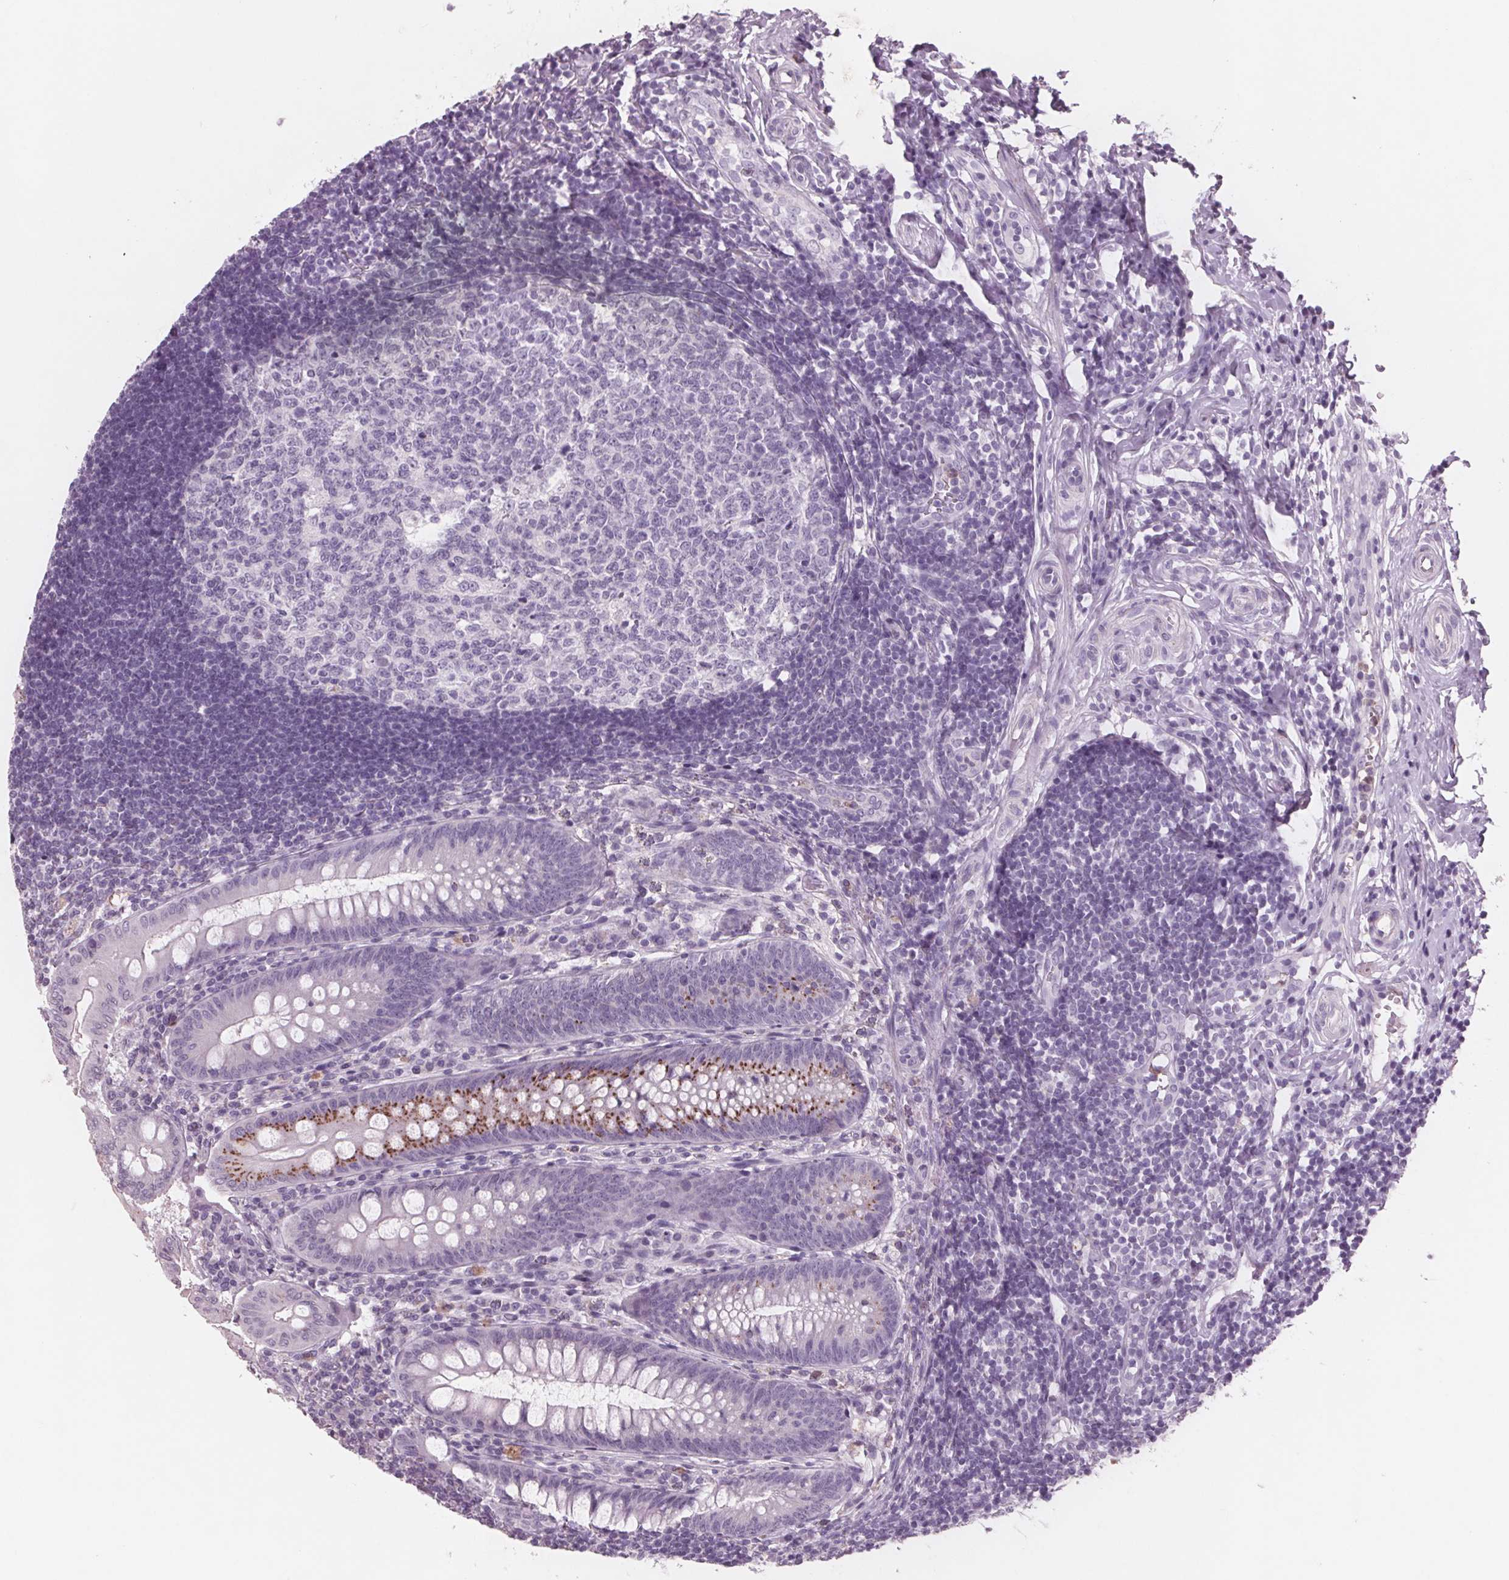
{"staining": {"intensity": "strong", "quantity": "25%-75%", "location": "cytoplasmic/membranous"}, "tissue": "appendix", "cell_type": "Glandular cells", "image_type": "normal", "snomed": [{"axis": "morphology", "description": "Normal tissue, NOS"}, {"axis": "morphology", "description": "Inflammation, NOS"}, {"axis": "topography", "description": "Appendix"}], "caption": "Immunohistochemical staining of unremarkable appendix shows high levels of strong cytoplasmic/membranous positivity in approximately 25%-75% of glandular cells.", "gene": "PTPN14", "patient": {"sex": "male", "age": 16}}